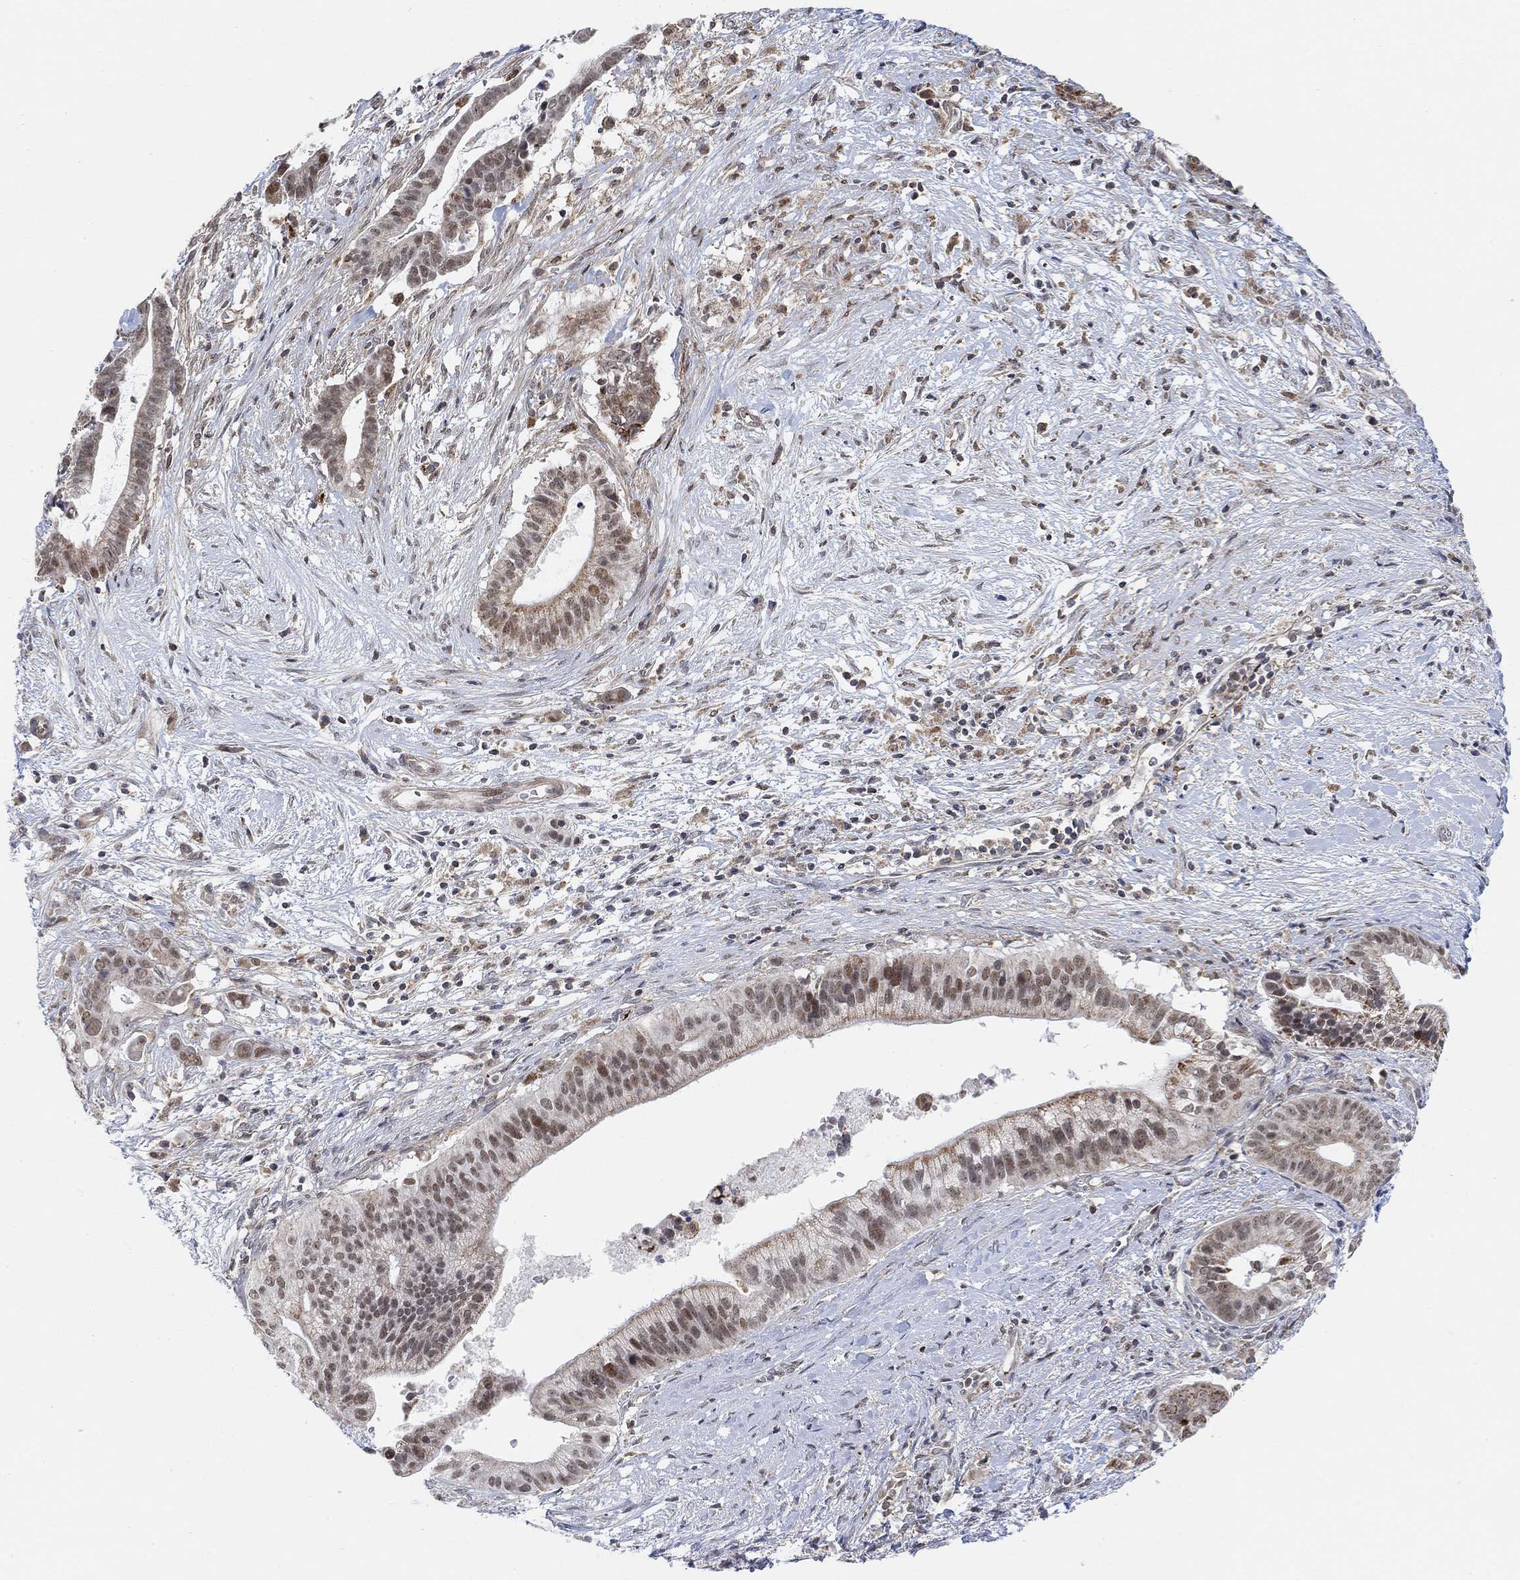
{"staining": {"intensity": "moderate", "quantity": "<25%", "location": "nuclear"}, "tissue": "pancreatic cancer", "cell_type": "Tumor cells", "image_type": "cancer", "snomed": [{"axis": "morphology", "description": "Adenocarcinoma, NOS"}, {"axis": "topography", "description": "Pancreas"}], "caption": "IHC (DAB) staining of pancreatic cancer exhibits moderate nuclear protein expression in about <25% of tumor cells. The staining was performed using DAB (3,3'-diaminobenzidine), with brown indicating positive protein expression. Nuclei are stained blue with hematoxylin.", "gene": "PWWP2B", "patient": {"sex": "male", "age": 61}}